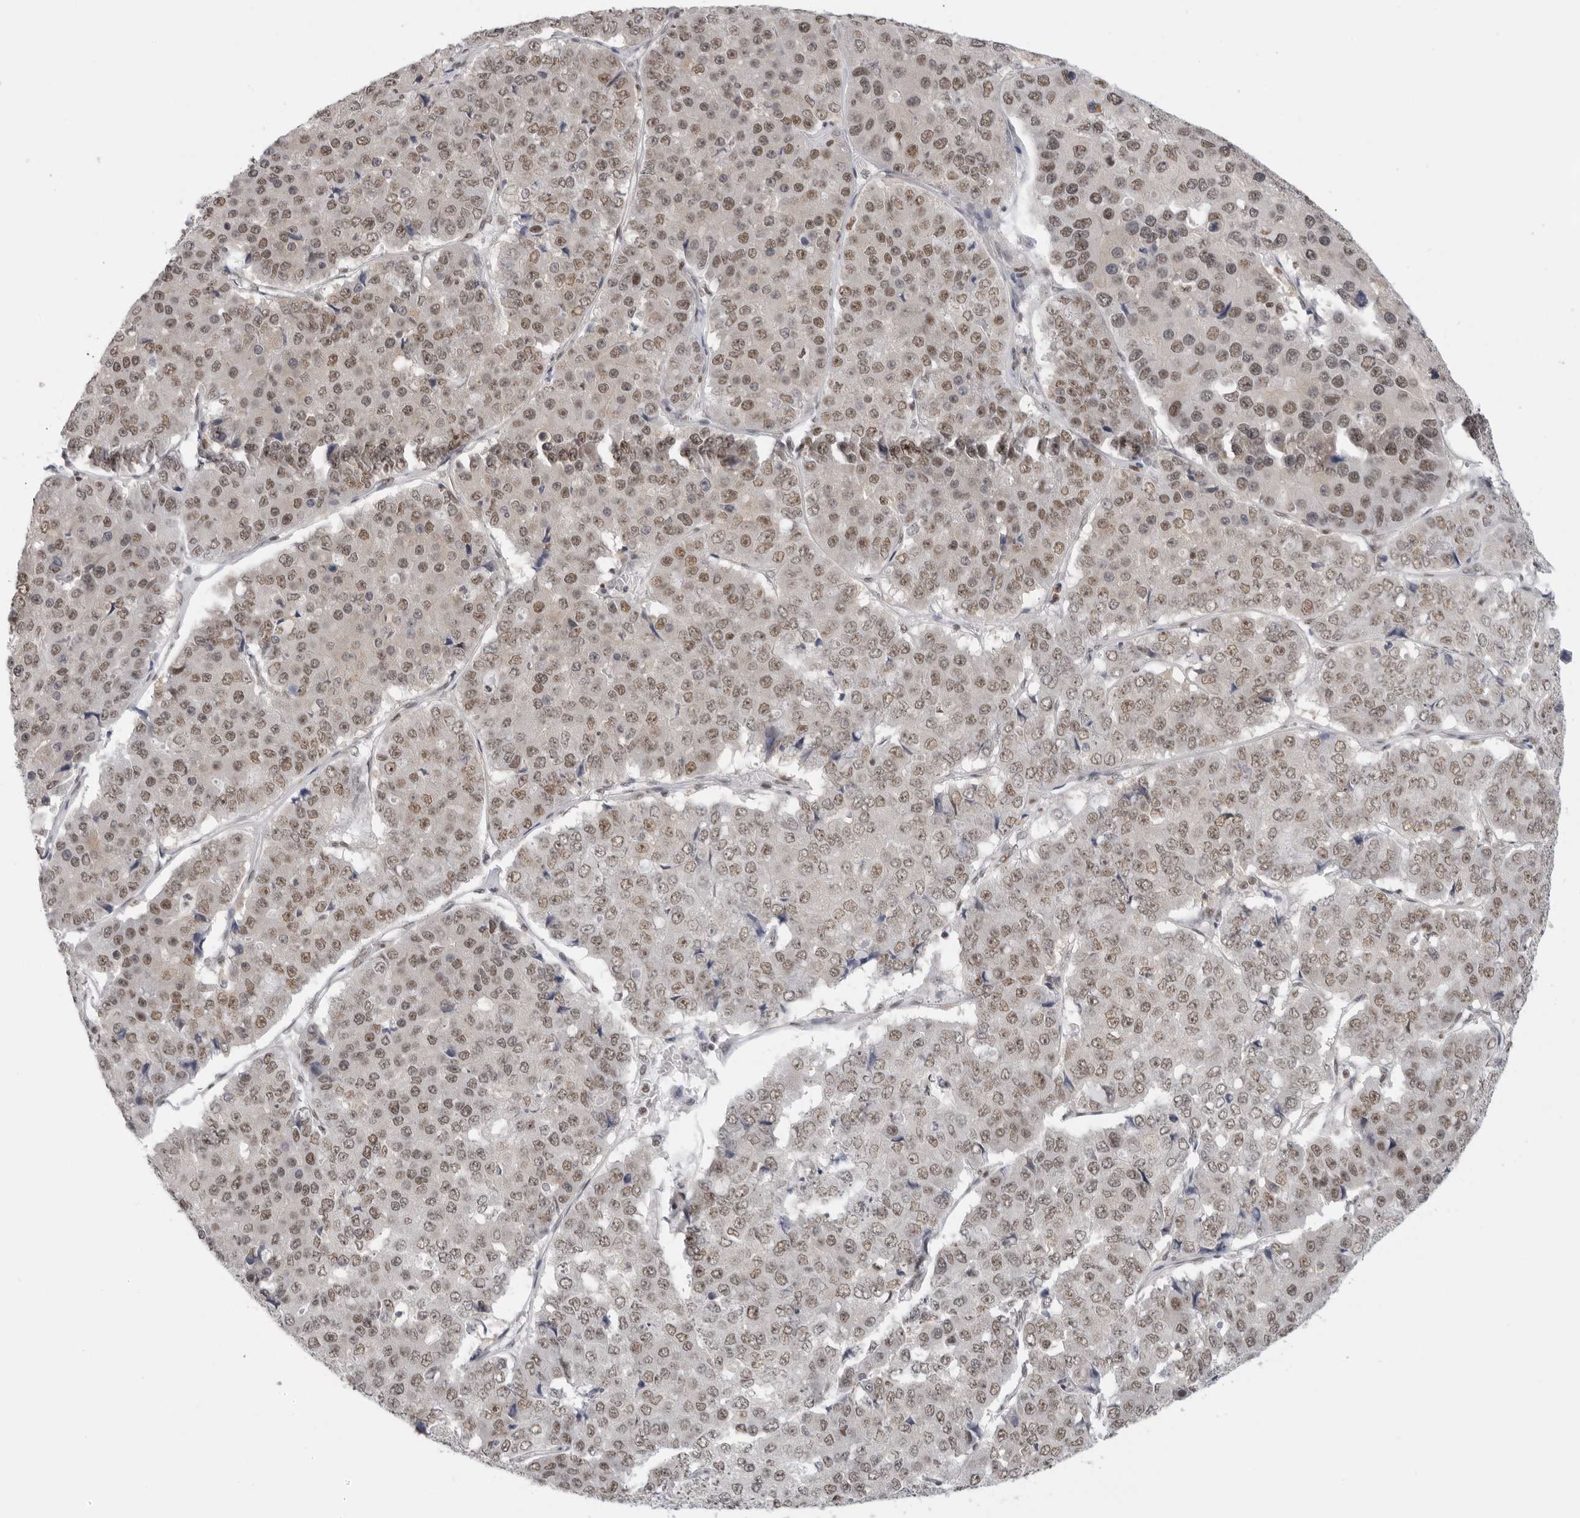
{"staining": {"intensity": "moderate", "quantity": ">75%", "location": "nuclear"}, "tissue": "pancreatic cancer", "cell_type": "Tumor cells", "image_type": "cancer", "snomed": [{"axis": "morphology", "description": "Adenocarcinoma, NOS"}, {"axis": "topography", "description": "Pancreas"}], "caption": "Moderate nuclear positivity for a protein is present in about >75% of tumor cells of pancreatic adenocarcinoma using immunohistochemistry (IHC).", "gene": "RPA2", "patient": {"sex": "male", "age": 50}}